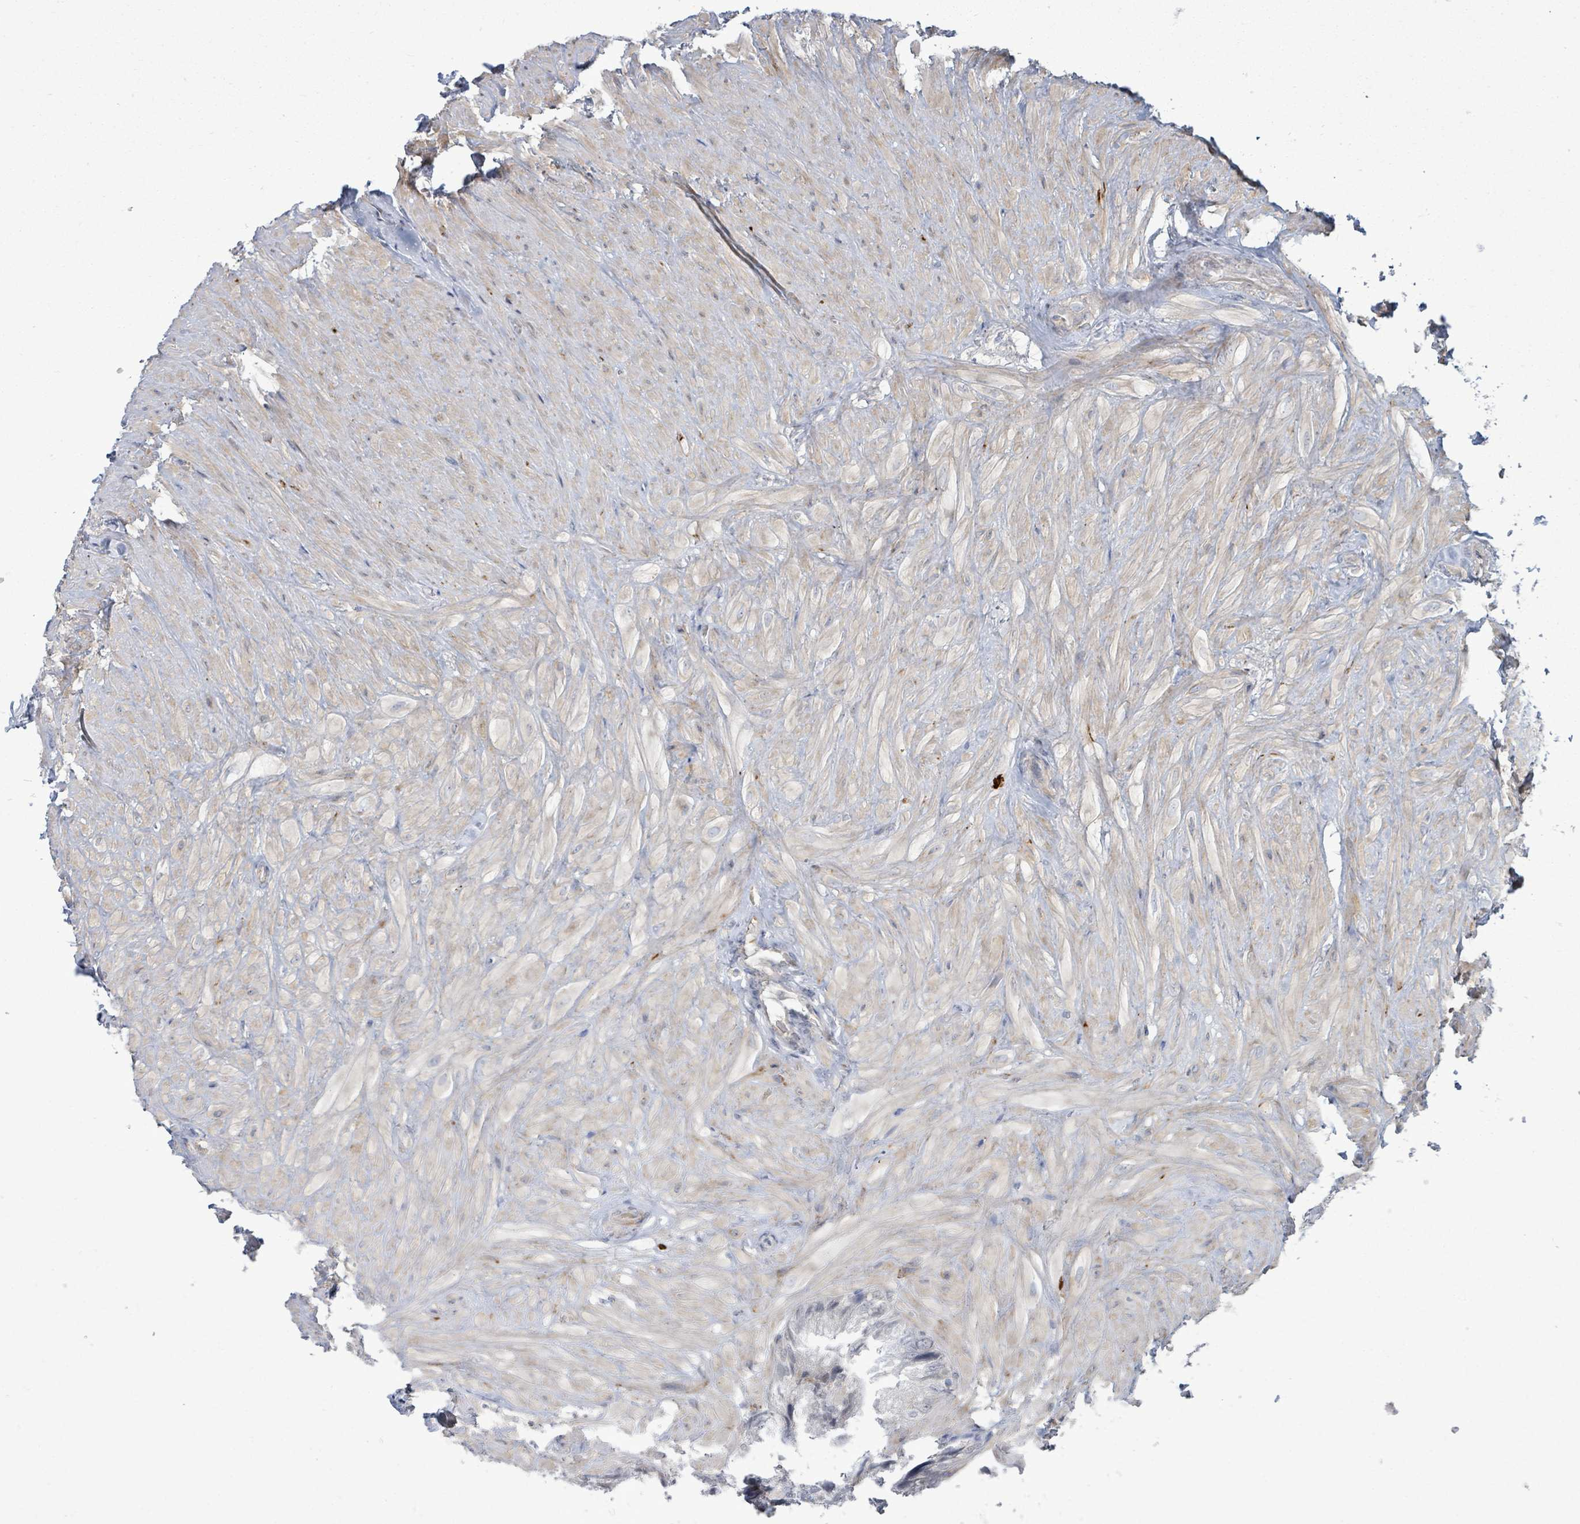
{"staining": {"intensity": "moderate", "quantity": "<25%", "location": "cytoplasmic/membranous"}, "tissue": "seminal vesicle", "cell_type": "Glandular cells", "image_type": "normal", "snomed": [{"axis": "morphology", "description": "Normal tissue, NOS"}, {"axis": "topography", "description": "Prostate and seminal vesicle, NOS"}, {"axis": "topography", "description": "Prostate"}, {"axis": "topography", "description": "Seminal veicle"}], "caption": "Immunohistochemical staining of benign human seminal vesicle shows <25% levels of moderate cytoplasmic/membranous protein expression in about <25% of glandular cells.", "gene": "ZFPM1", "patient": {"sex": "male", "age": 67}}